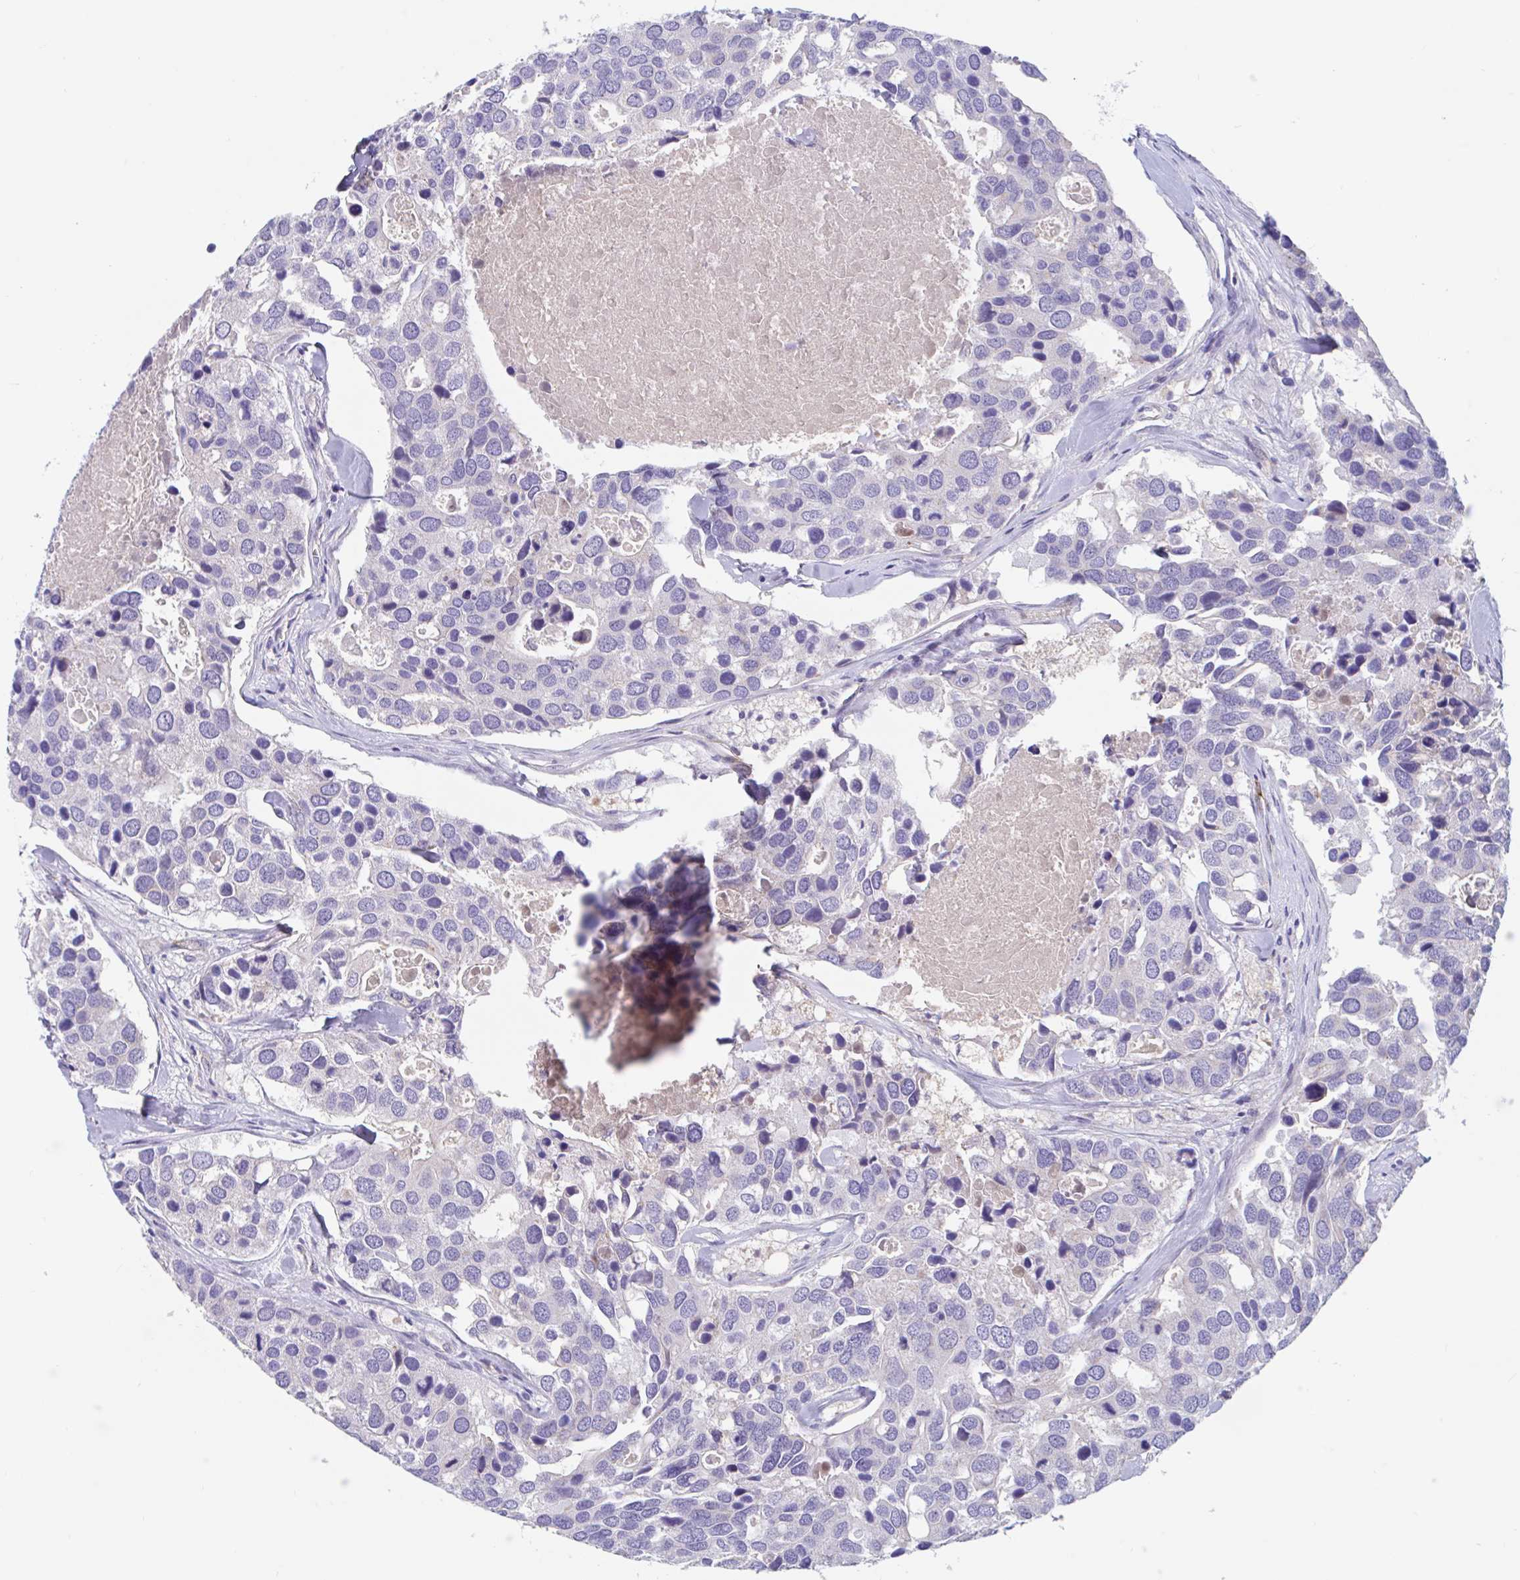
{"staining": {"intensity": "negative", "quantity": "none", "location": "none"}, "tissue": "breast cancer", "cell_type": "Tumor cells", "image_type": "cancer", "snomed": [{"axis": "morphology", "description": "Duct carcinoma"}, {"axis": "topography", "description": "Breast"}], "caption": "High magnification brightfield microscopy of breast cancer stained with DAB (3,3'-diaminobenzidine) (brown) and counterstained with hematoxylin (blue): tumor cells show no significant positivity.", "gene": "ZNHIT2", "patient": {"sex": "female", "age": 83}}